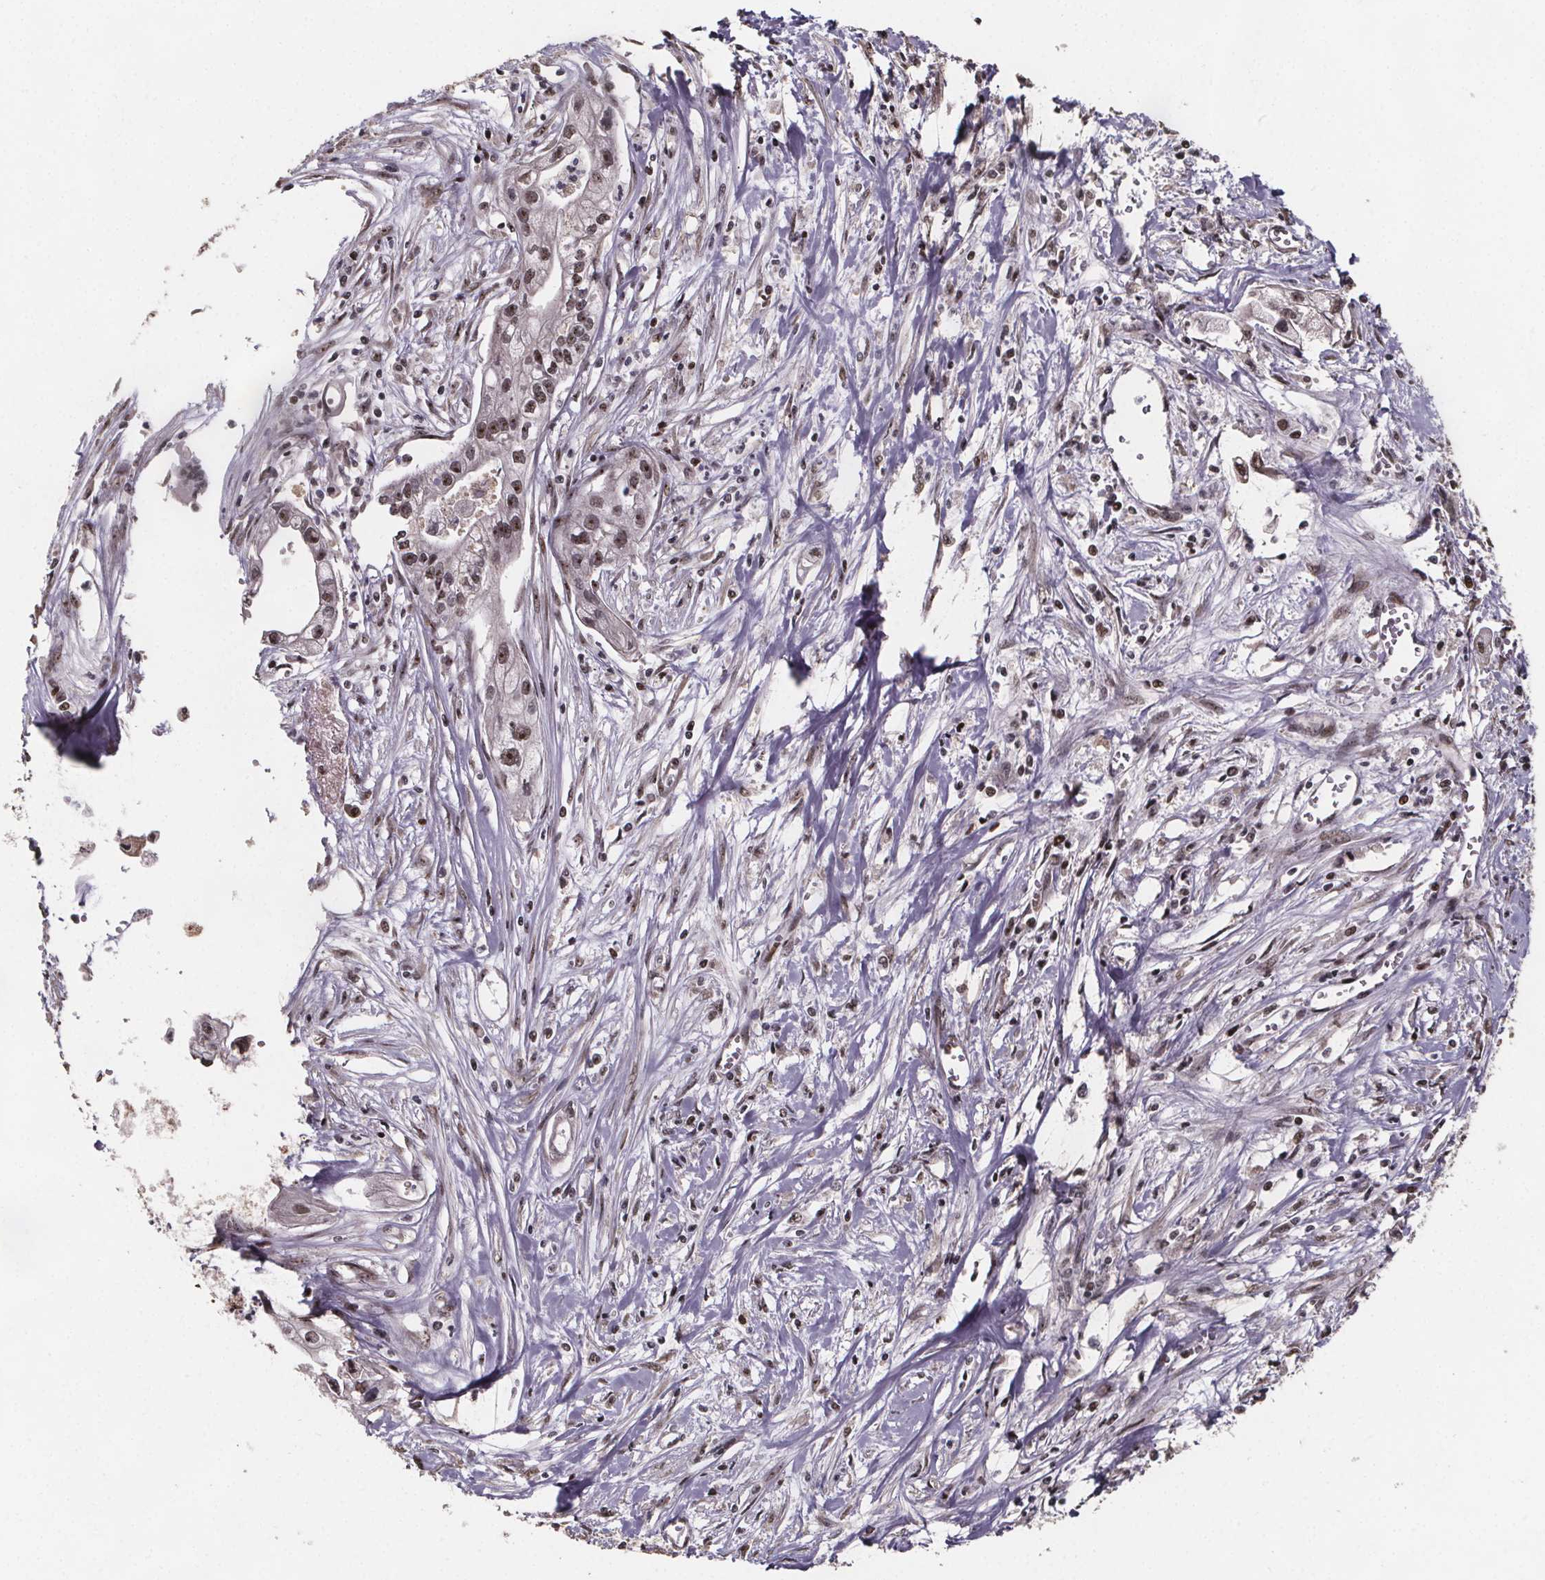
{"staining": {"intensity": "moderate", "quantity": ">75%", "location": "nuclear"}, "tissue": "pancreatic cancer", "cell_type": "Tumor cells", "image_type": "cancer", "snomed": [{"axis": "morphology", "description": "Adenocarcinoma, NOS"}, {"axis": "topography", "description": "Pancreas"}], "caption": "This image reveals adenocarcinoma (pancreatic) stained with immunohistochemistry (IHC) to label a protein in brown. The nuclear of tumor cells show moderate positivity for the protein. Nuclei are counter-stained blue.", "gene": "U2SURP", "patient": {"sex": "male", "age": 70}}